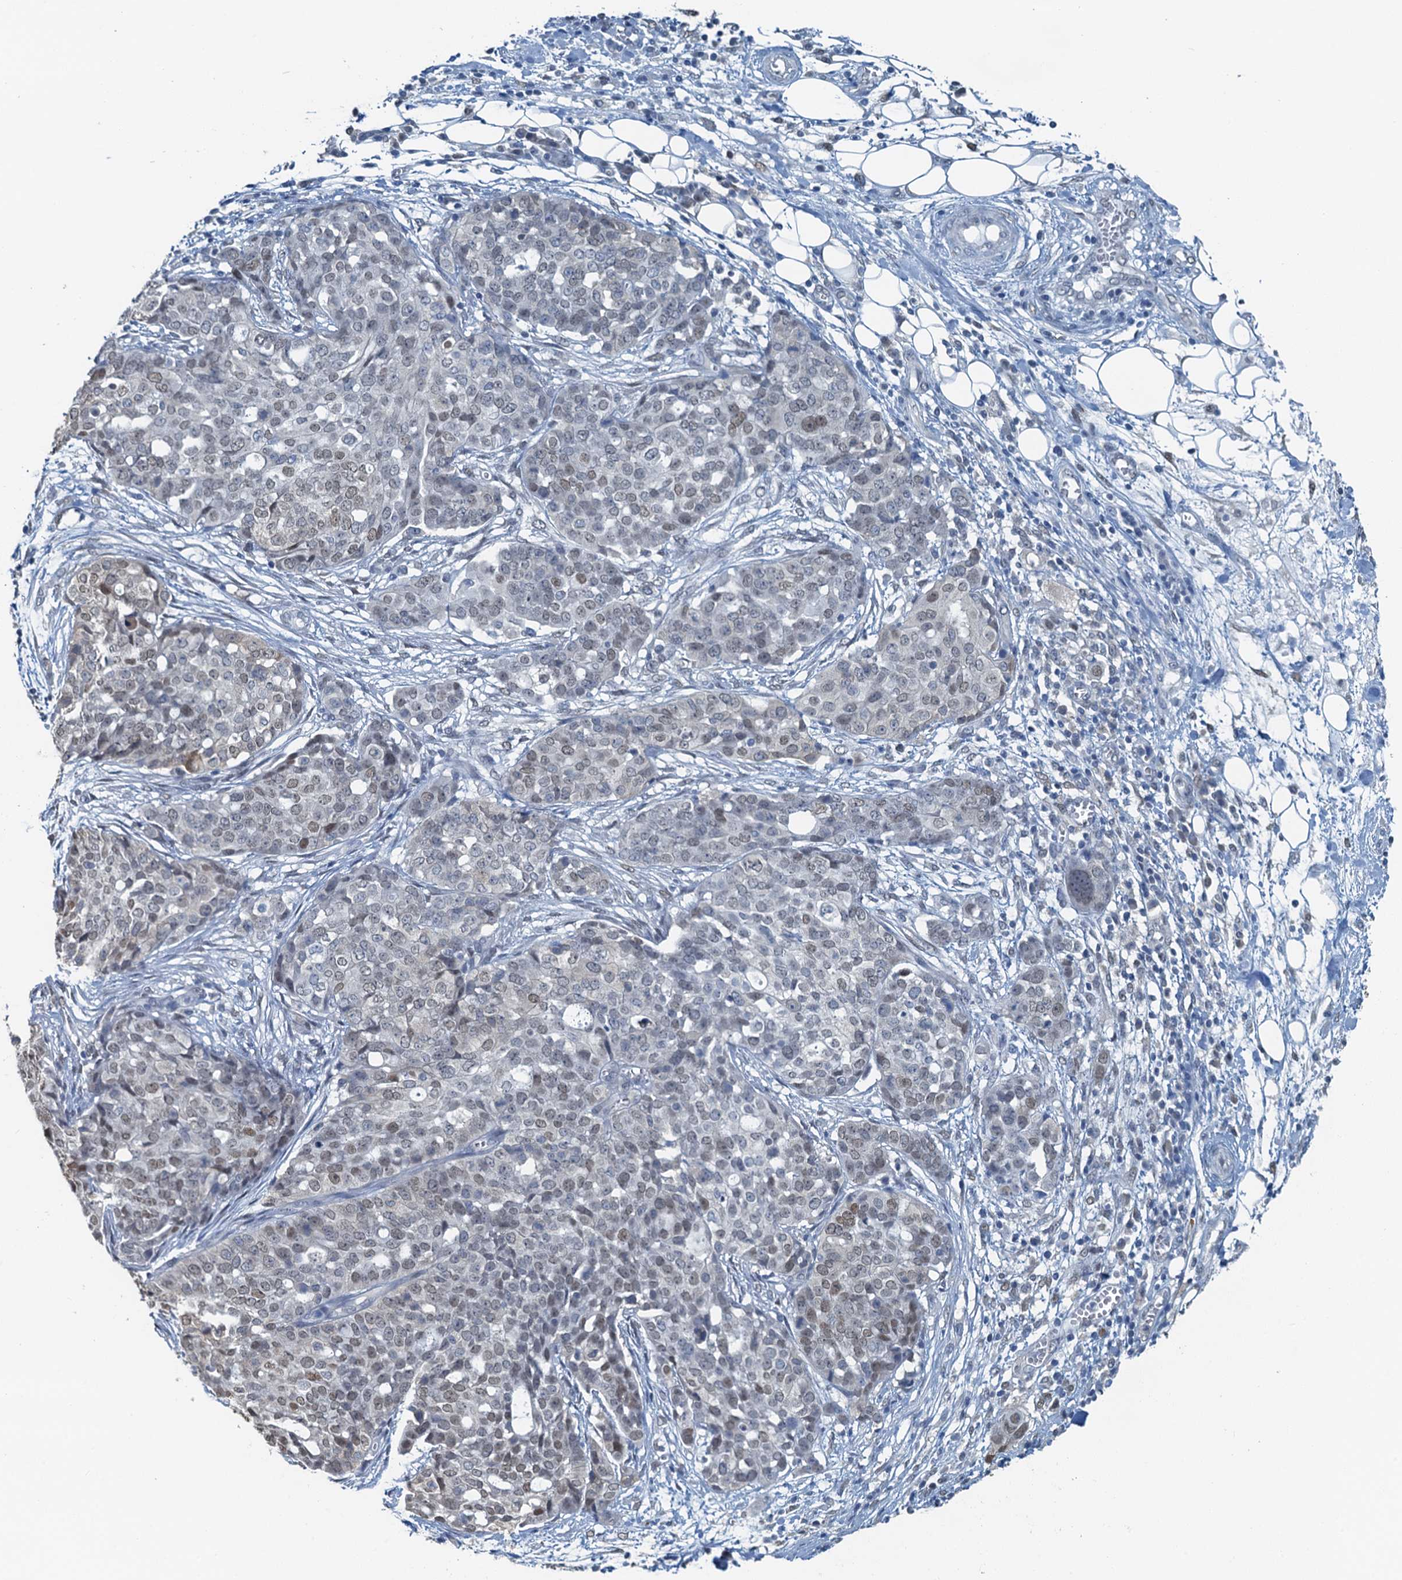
{"staining": {"intensity": "weak", "quantity": "<25%", "location": "nuclear"}, "tissue": "ovarian cancer", "cell_type": "Tumor cells", "image_type": "cancer", "snomed": [{"axis": "morphology", "description": "Cystadenocarcinoma, serous, NOS"}, {"axis": "topography", "description": "Soft tissue"}, {"axis": "topography", "description": "Ovary"}], "caption": "Protein analysis of ovarian cancer (serous cystadenocarcinoma) displays no significant expression in tumor cells.", "gene": "AHCY", "patient": {"sex": "female", "age": 57}}